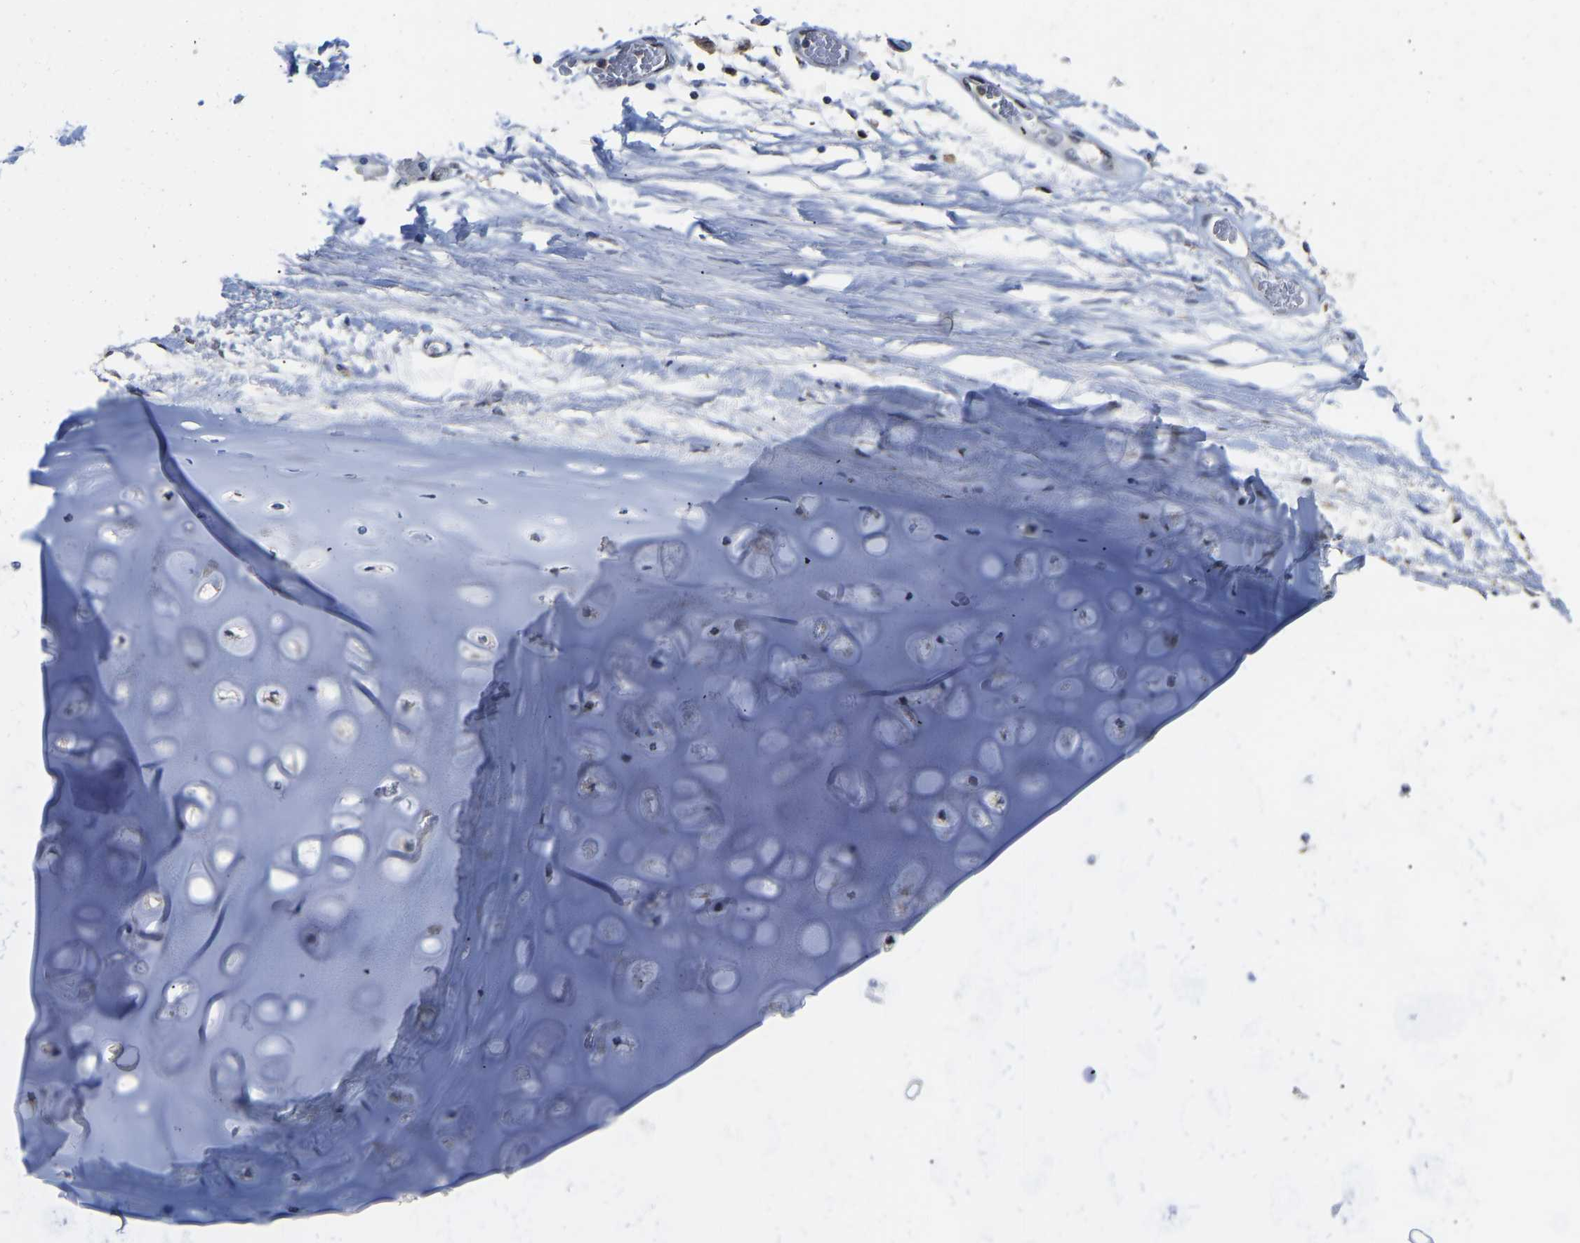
{"staining": {"intensity": "moderate", "quantity": ">75%", "location": "nuclear"}, "tissue": "adipose tissue", "cell_type": "Adipocytes", "image_type": "normal", "snomed": [{"axis": "morphology", "description": "Normal tissue, NOS"}, {"axis": "topography", "description": "Cartilage tissue"}, {"axis": "topography", "description": "Lung"}], "caption": "Moderate nuclear positivity for a protein is present in about >75% of adipocytes of normal adipose tissue using IHC.", "gene": "QKI", "patient": {"sex": "female", "age": 77}}